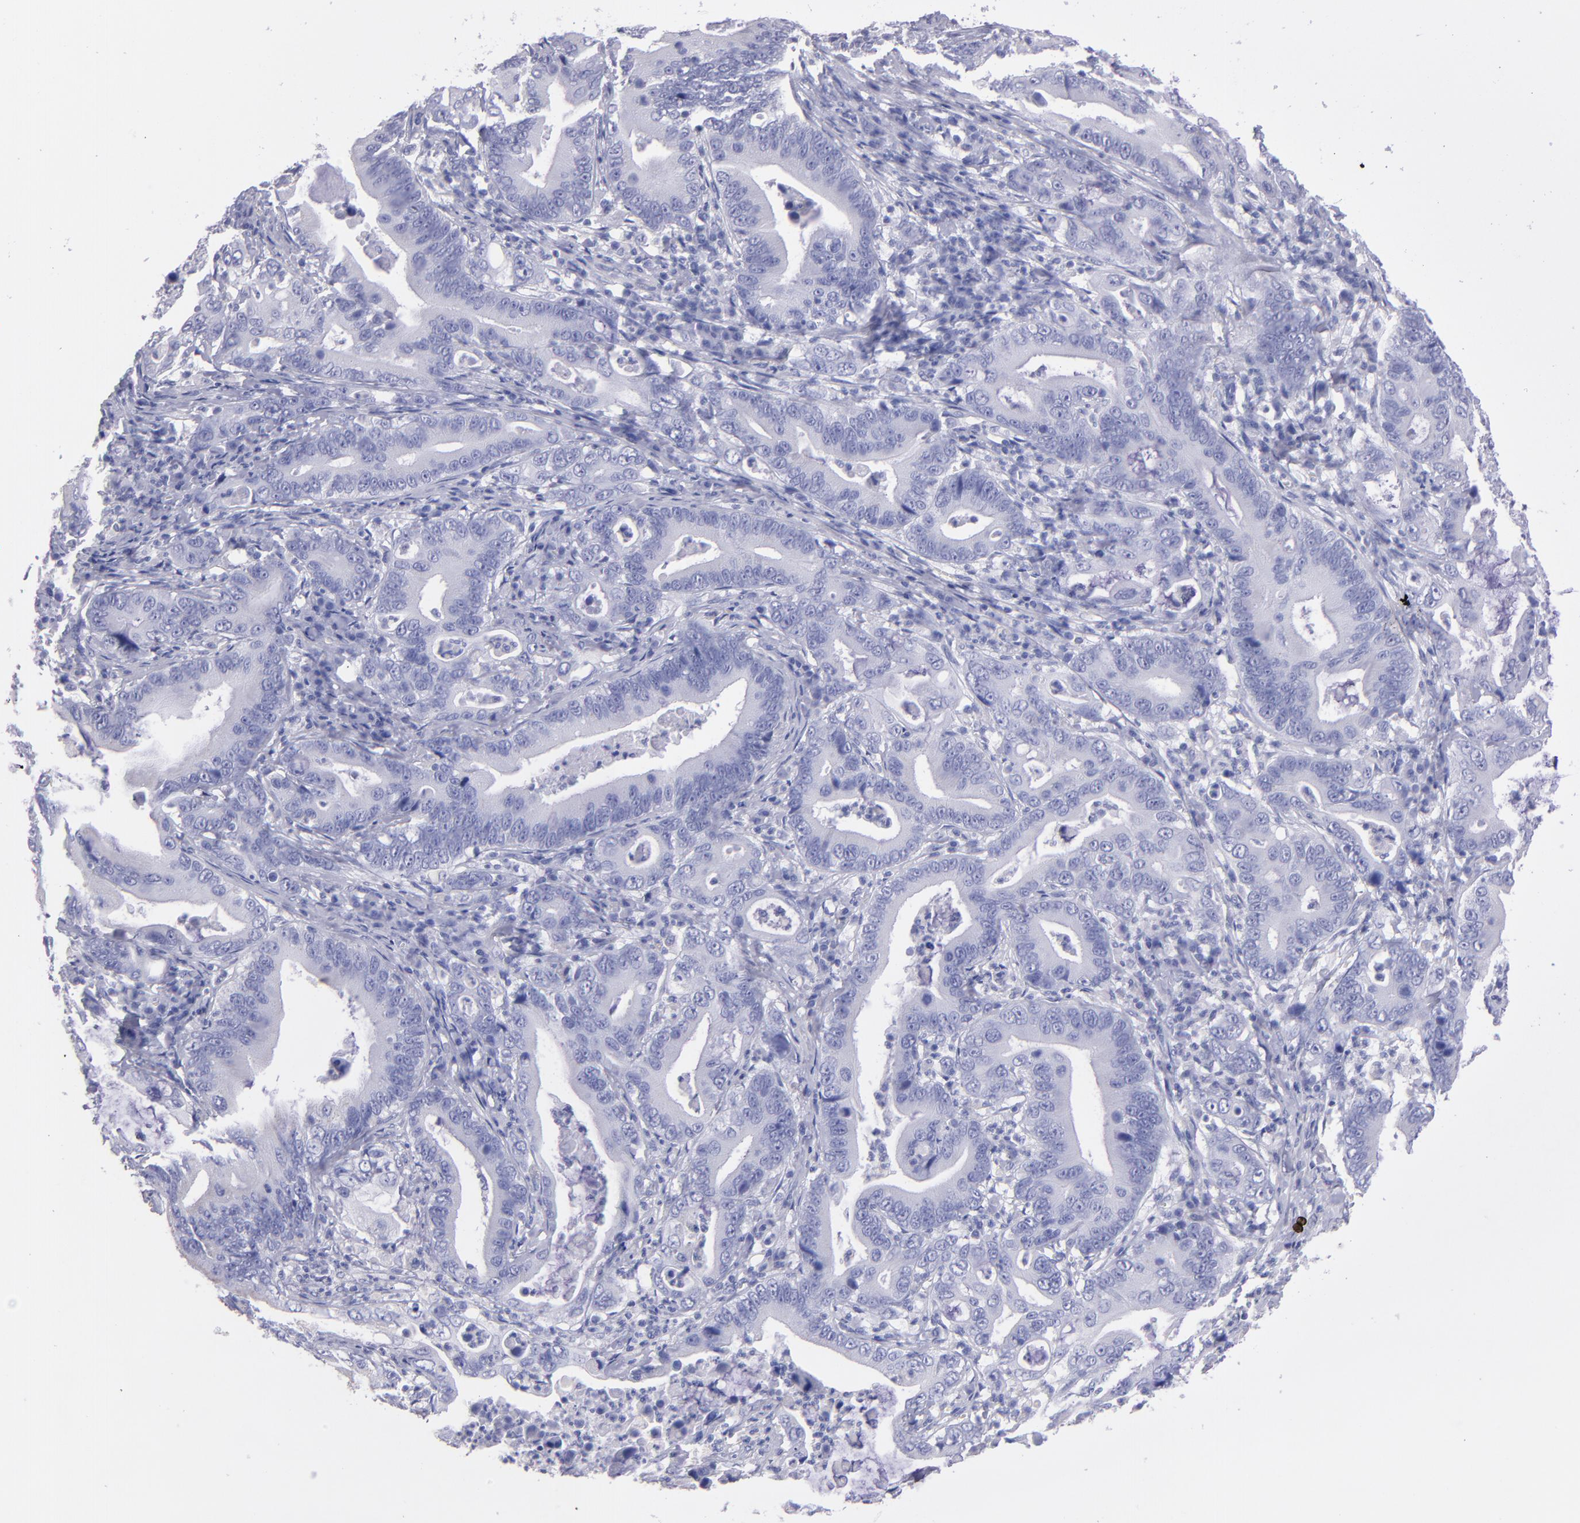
{"staining": {"intensity": "negative", "quantity": "none", "location": "none"}, "tissue": "stomach cancer", "cell_type": "Tumor cells", "image_type": "cancer", "snomed": [{"axis": "morphology", "description": "Adenocarcinoma, NOS"}, {"axis": "topography", "description": "Stomach, upper"}], "caption": "IHC micrograph of neoplastic tissue: stomach cancer (adenocarcinoma) stained with DAB displays no significant protein expression in tumor cells. Brightfield microscopy of immunohistochemistry (IHC) stained with DAB (3,3'-diaminobenzidine) (brown) and hematoxylin (blue), captured at high magnification.", "gene": "TG", "patient": {"sex": "male", "age": 63}}